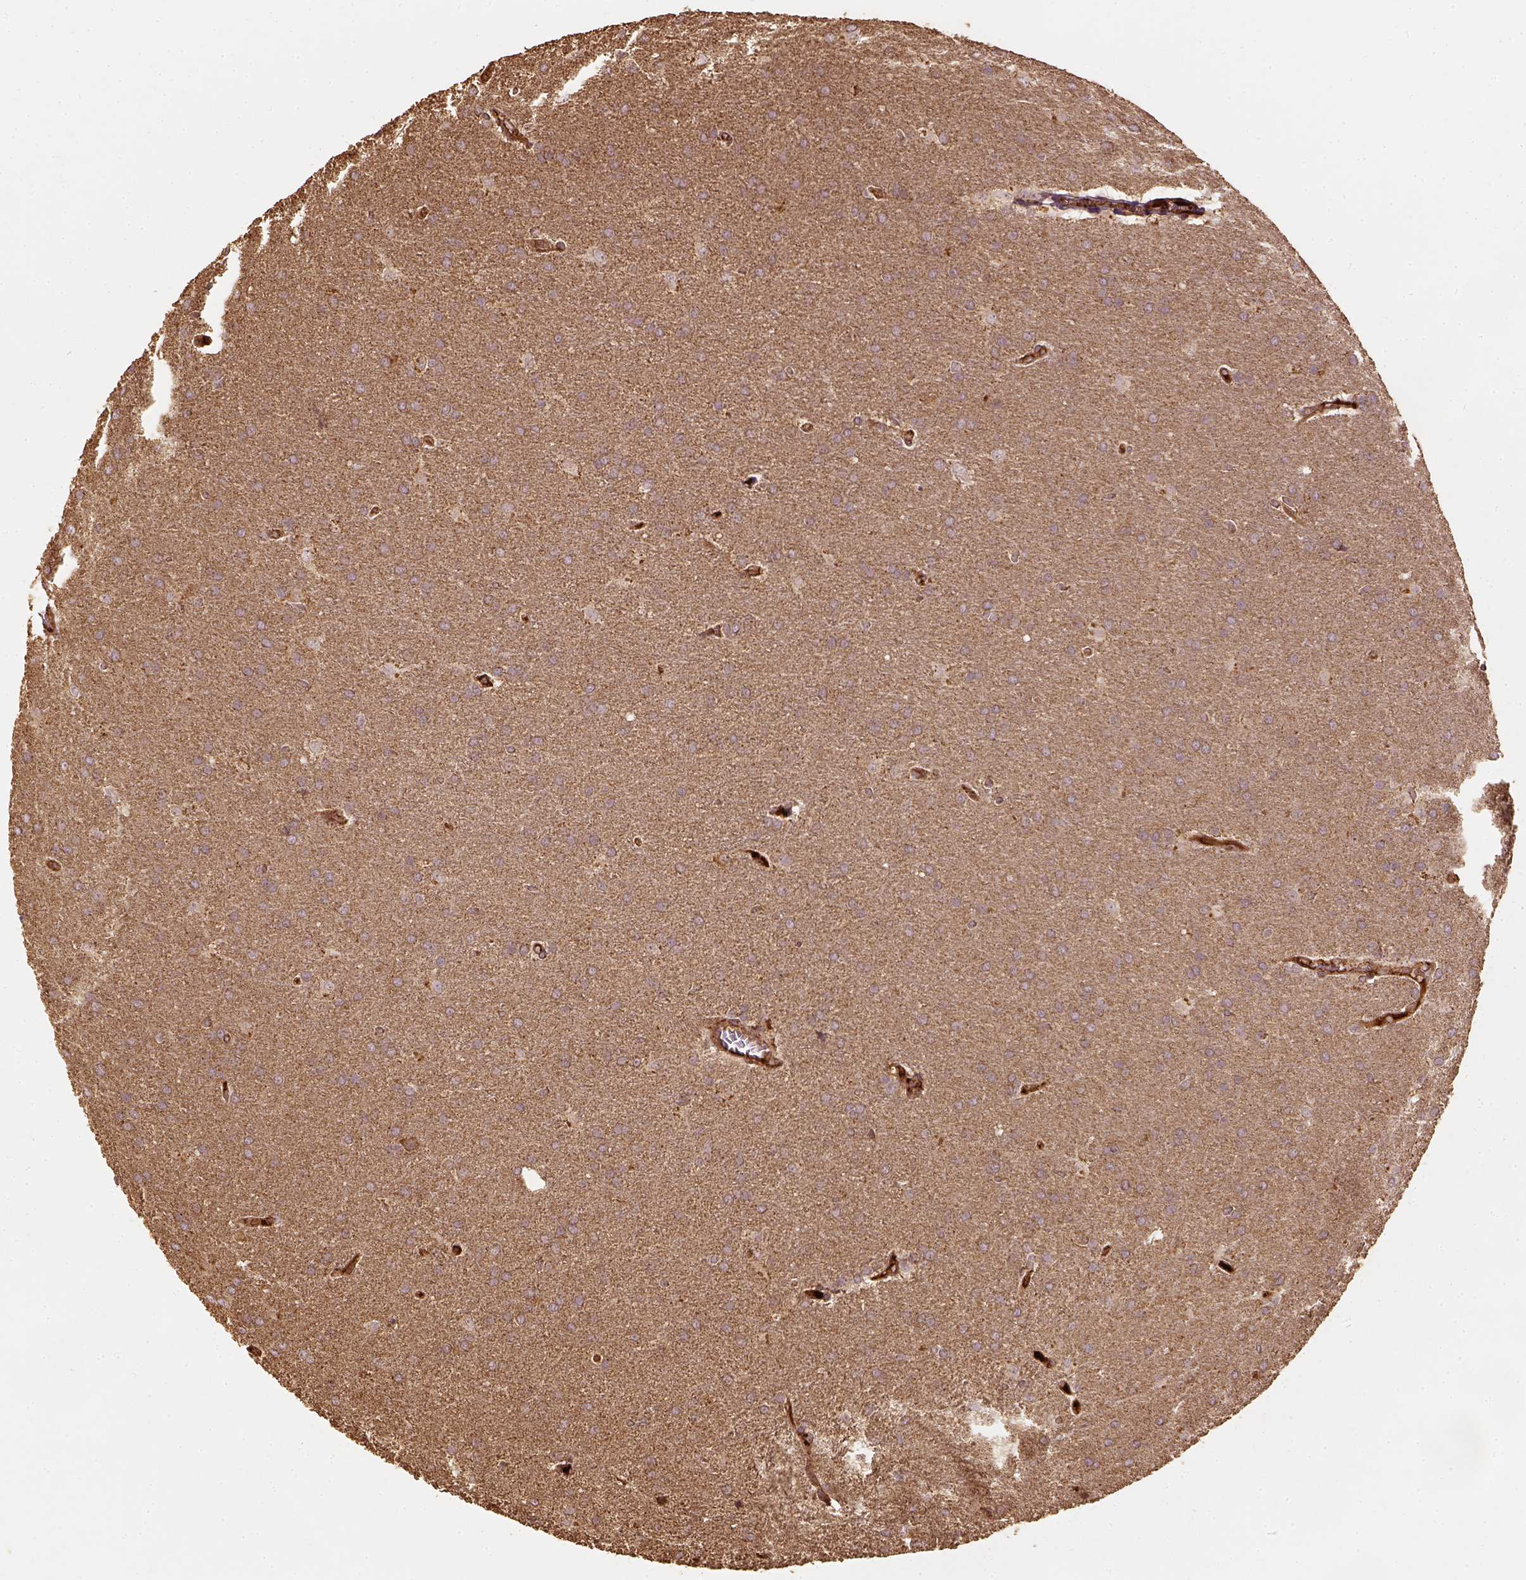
{"staining": {"intensity": "moderate", "quantity": ">75%", "location": "cytoplasmic/membranous"}, "tissue": "glioma", "cell_type": "Tumor cells", "image_type": "cancer", "snomed": [{"axis": "morphology", "description": "Glioma, malignant, Low grade"}, {"axis": "topography", "description": "Brain"}], "caption": "Tumor cells show moderate cytoplasmic/membranous positivity in approximately >75% of cells in malignant glioma (low-grade).", "gene": "VEGFA", "patient": {"sex": "female", "age": 32}}